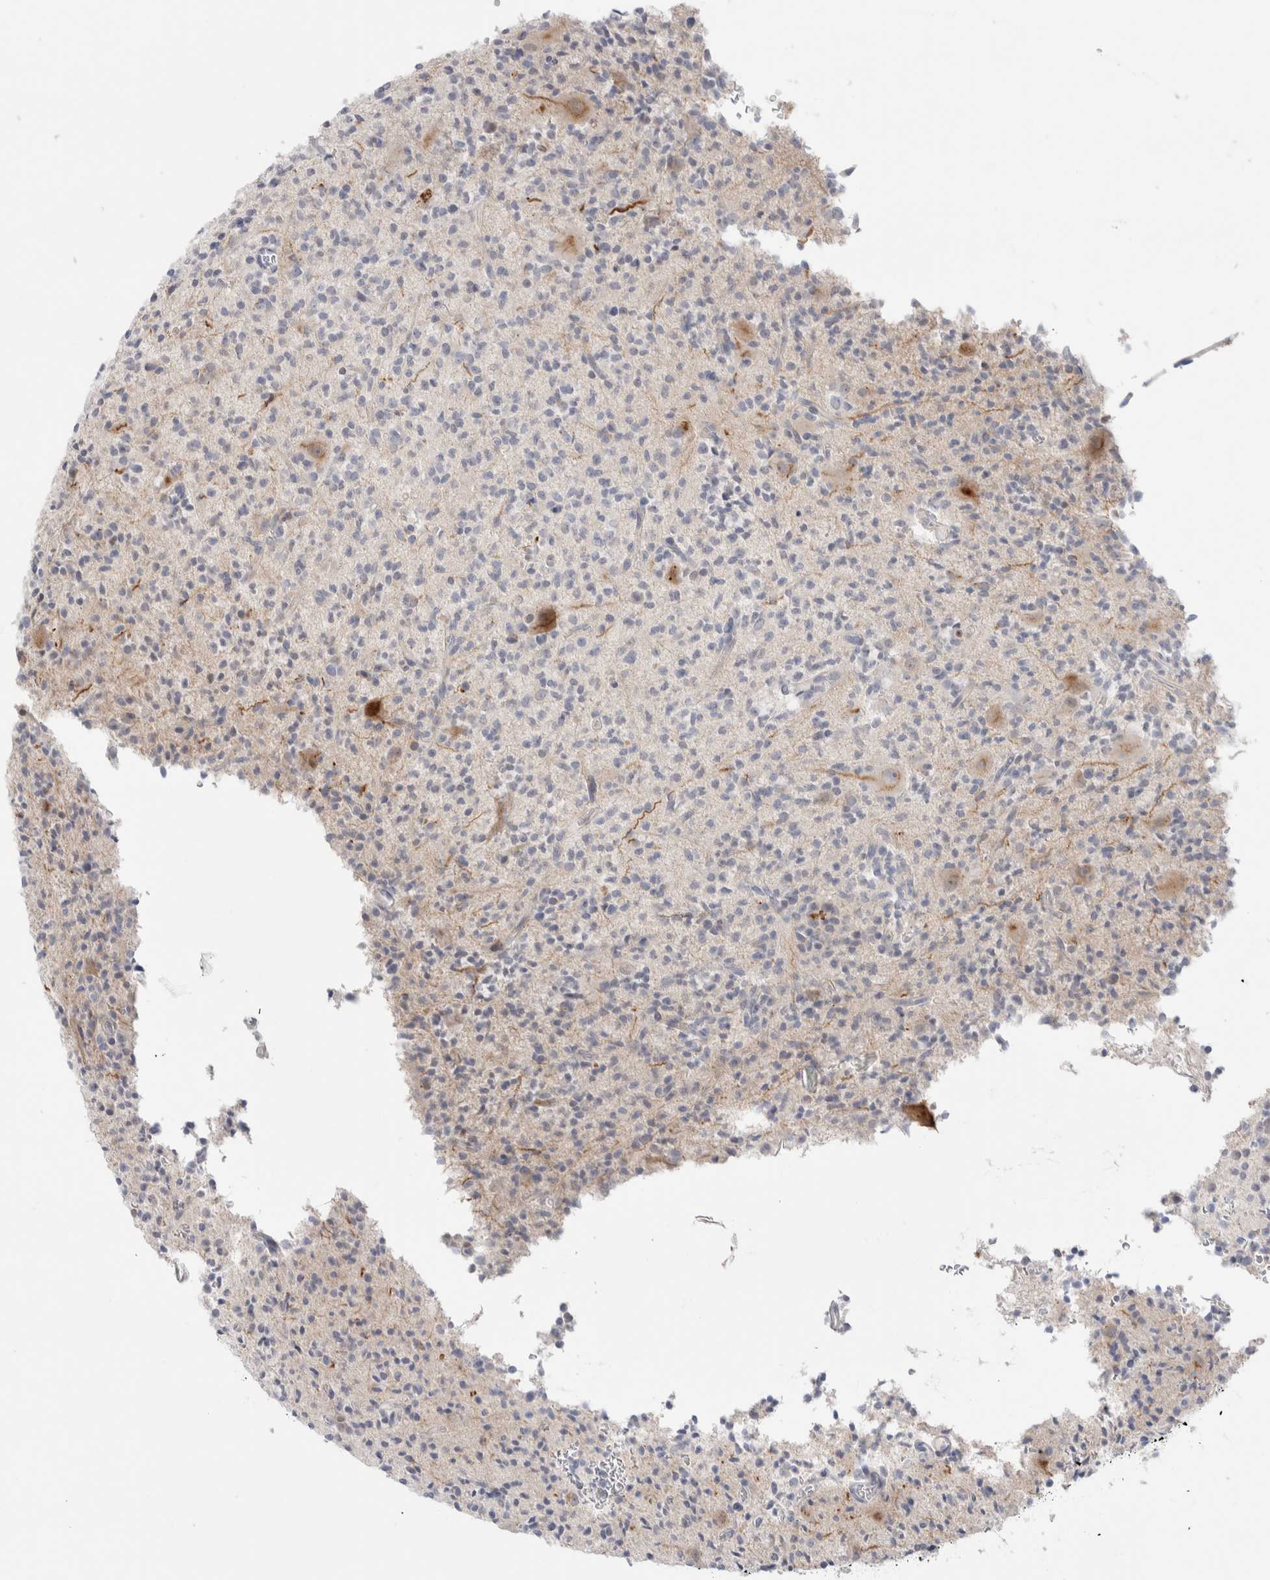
{"staining": {"intensity": "negative", "quantity": "none", "location": "none"}, "tissue": "glioma", "cell_type": "Tumor cells", "image_type": "cancer", "snomed": [{"axis": "morphology", "description": "Glioma, malignant, High grade"}, {"axis": "topography", "description": "Brain"}], "caption": "Tumor cells show no significant expression in malignant high-grade glioma.", "gene": "DNAJB6", "patient": {"sex": "male", "age": 34}}